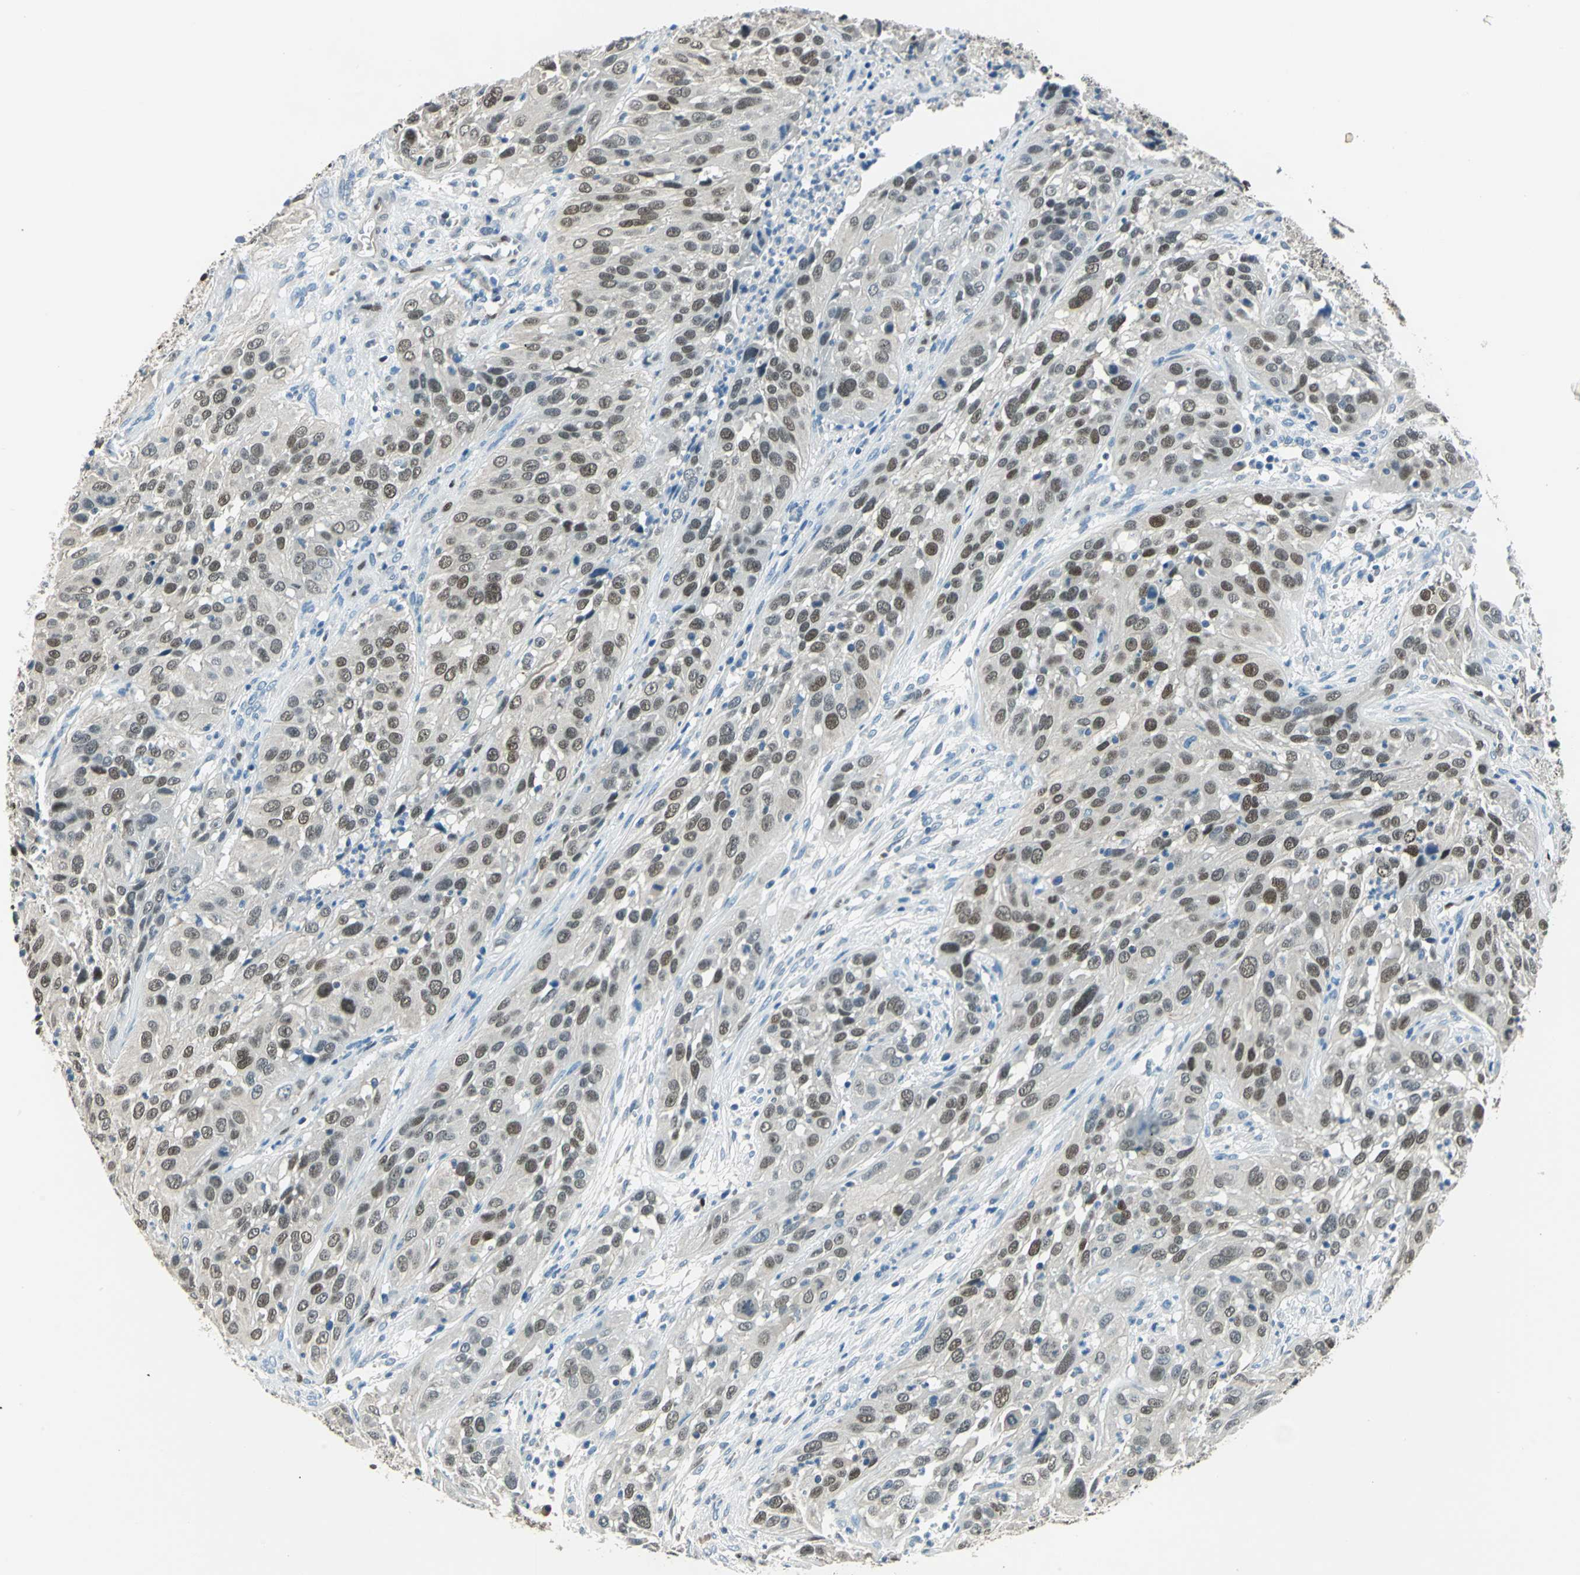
{"staining": {"intensity": "moderate", "quantity": ">75%", "location": "nuclear"}, "tissue": "cervical cancer", "cell_type": "Tumor cells", "image_type": "cancer", "snomed": [{"axis": "morphology", "description": "Squamous cell carcinoma, NOS"}, {"axis": "topography", "description": "Cervix"}], "caption": "Squamous cell carcinoma (cervical) was stained to show a protein in brown. There is medium levels of moderate nuclear positivity in about >75% of tumor cells.", "gene": "NFIA", "patient": {"sex": "female", "age": 32}}